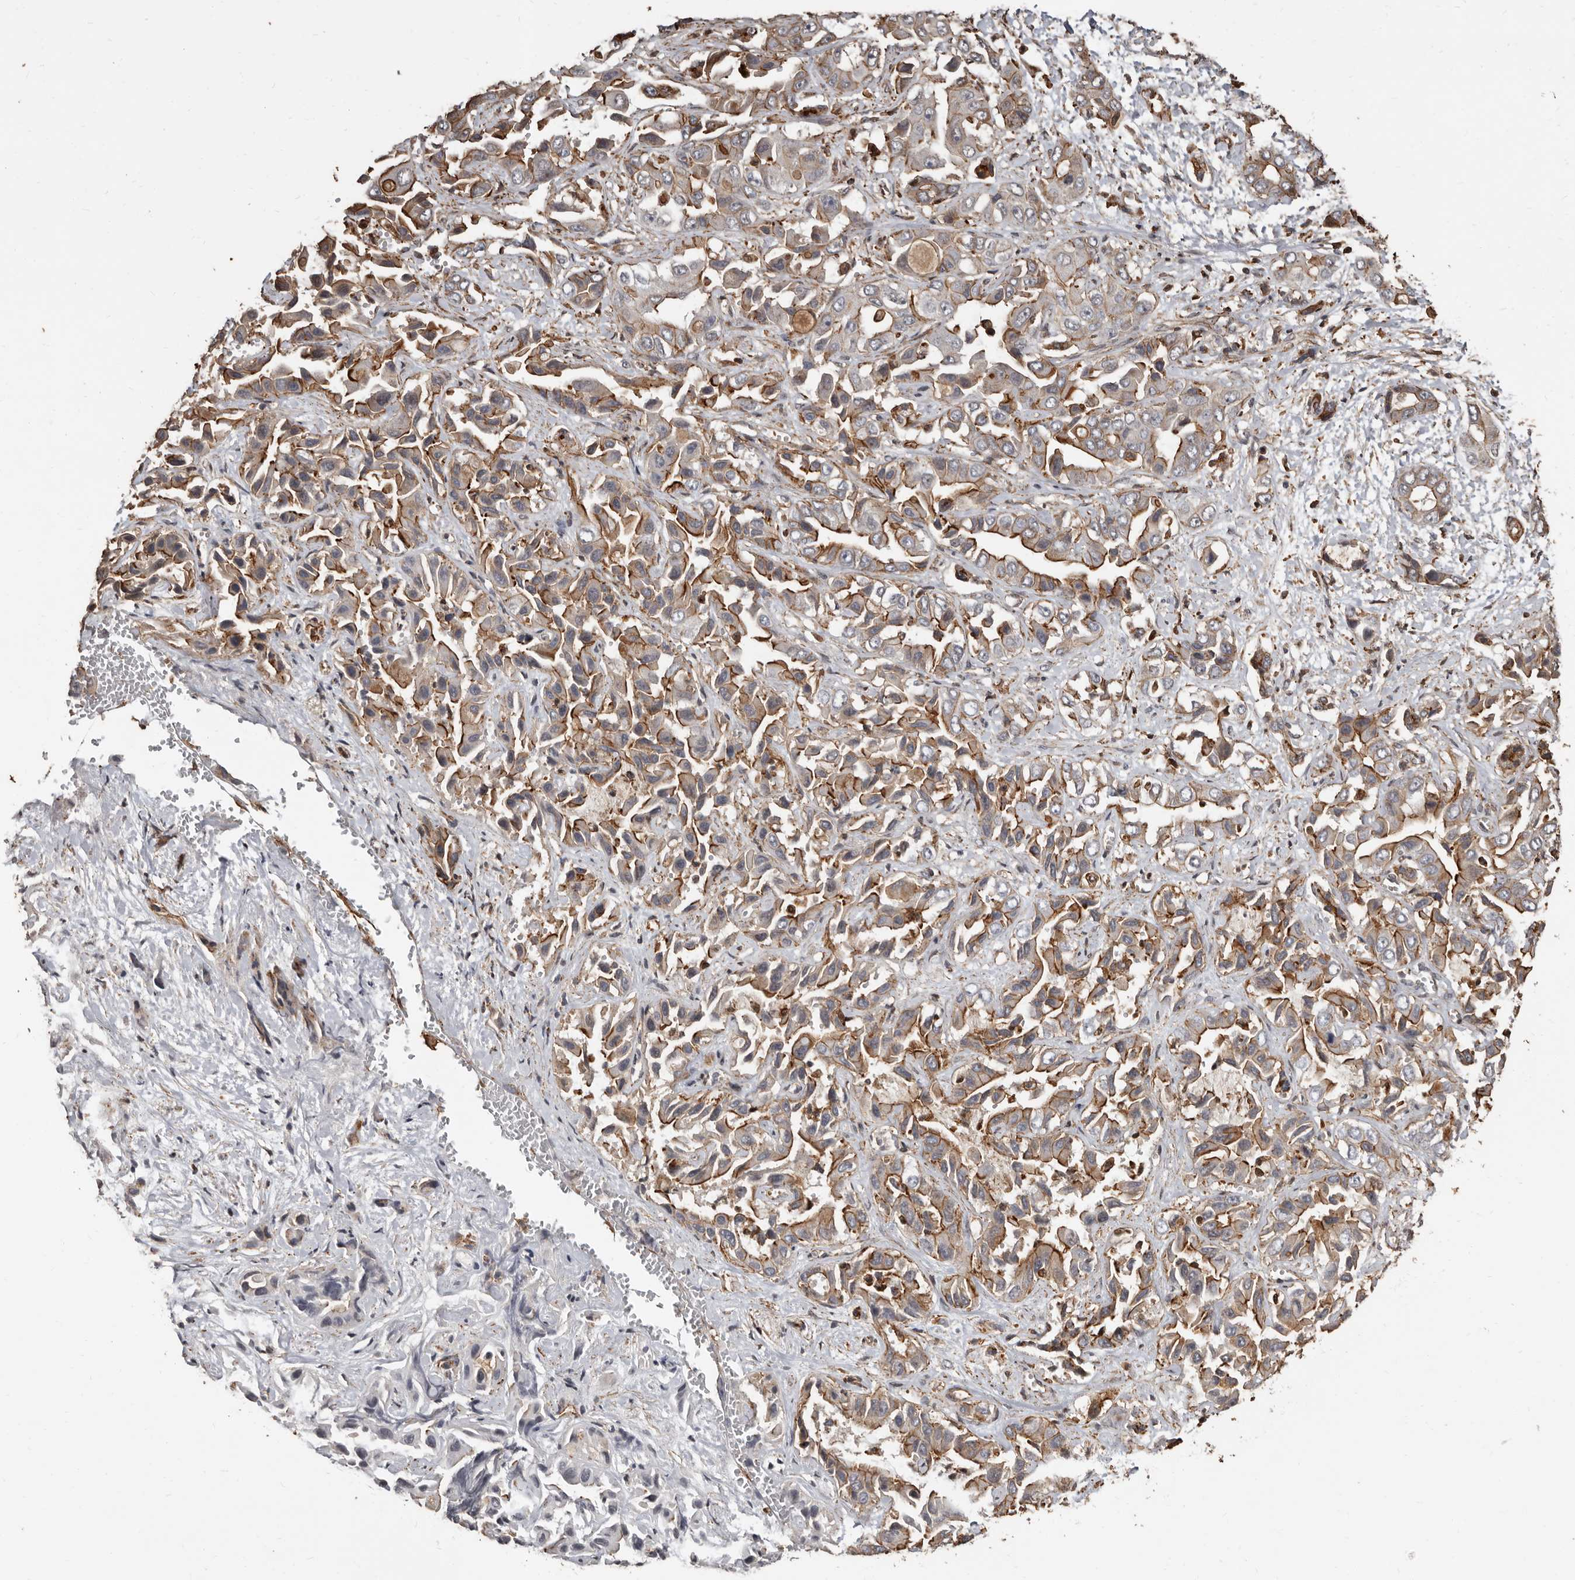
{"staining": {"intensity": "moderate", "quantity": ">75%", "location": "cytoplasmic/membranous"}, "tissue": "liver cancer", "cell_type": "Tumor cells", "image_type": "cancer", "snomed": [{"axis": "morphology", "description": "Cholangiocarcinoma"}, {"axis": "topography", "description": "Liver"}], "caption": "Immunohistochemical staining of human liver cancer displays moderate cytoplasmic/membranous protein staining in about >75% of tumor cells. (IHC, brightfield microscopy, high magnification).", "gene": "GSK3A", "patient": {"sex": "female", "age": 52}}